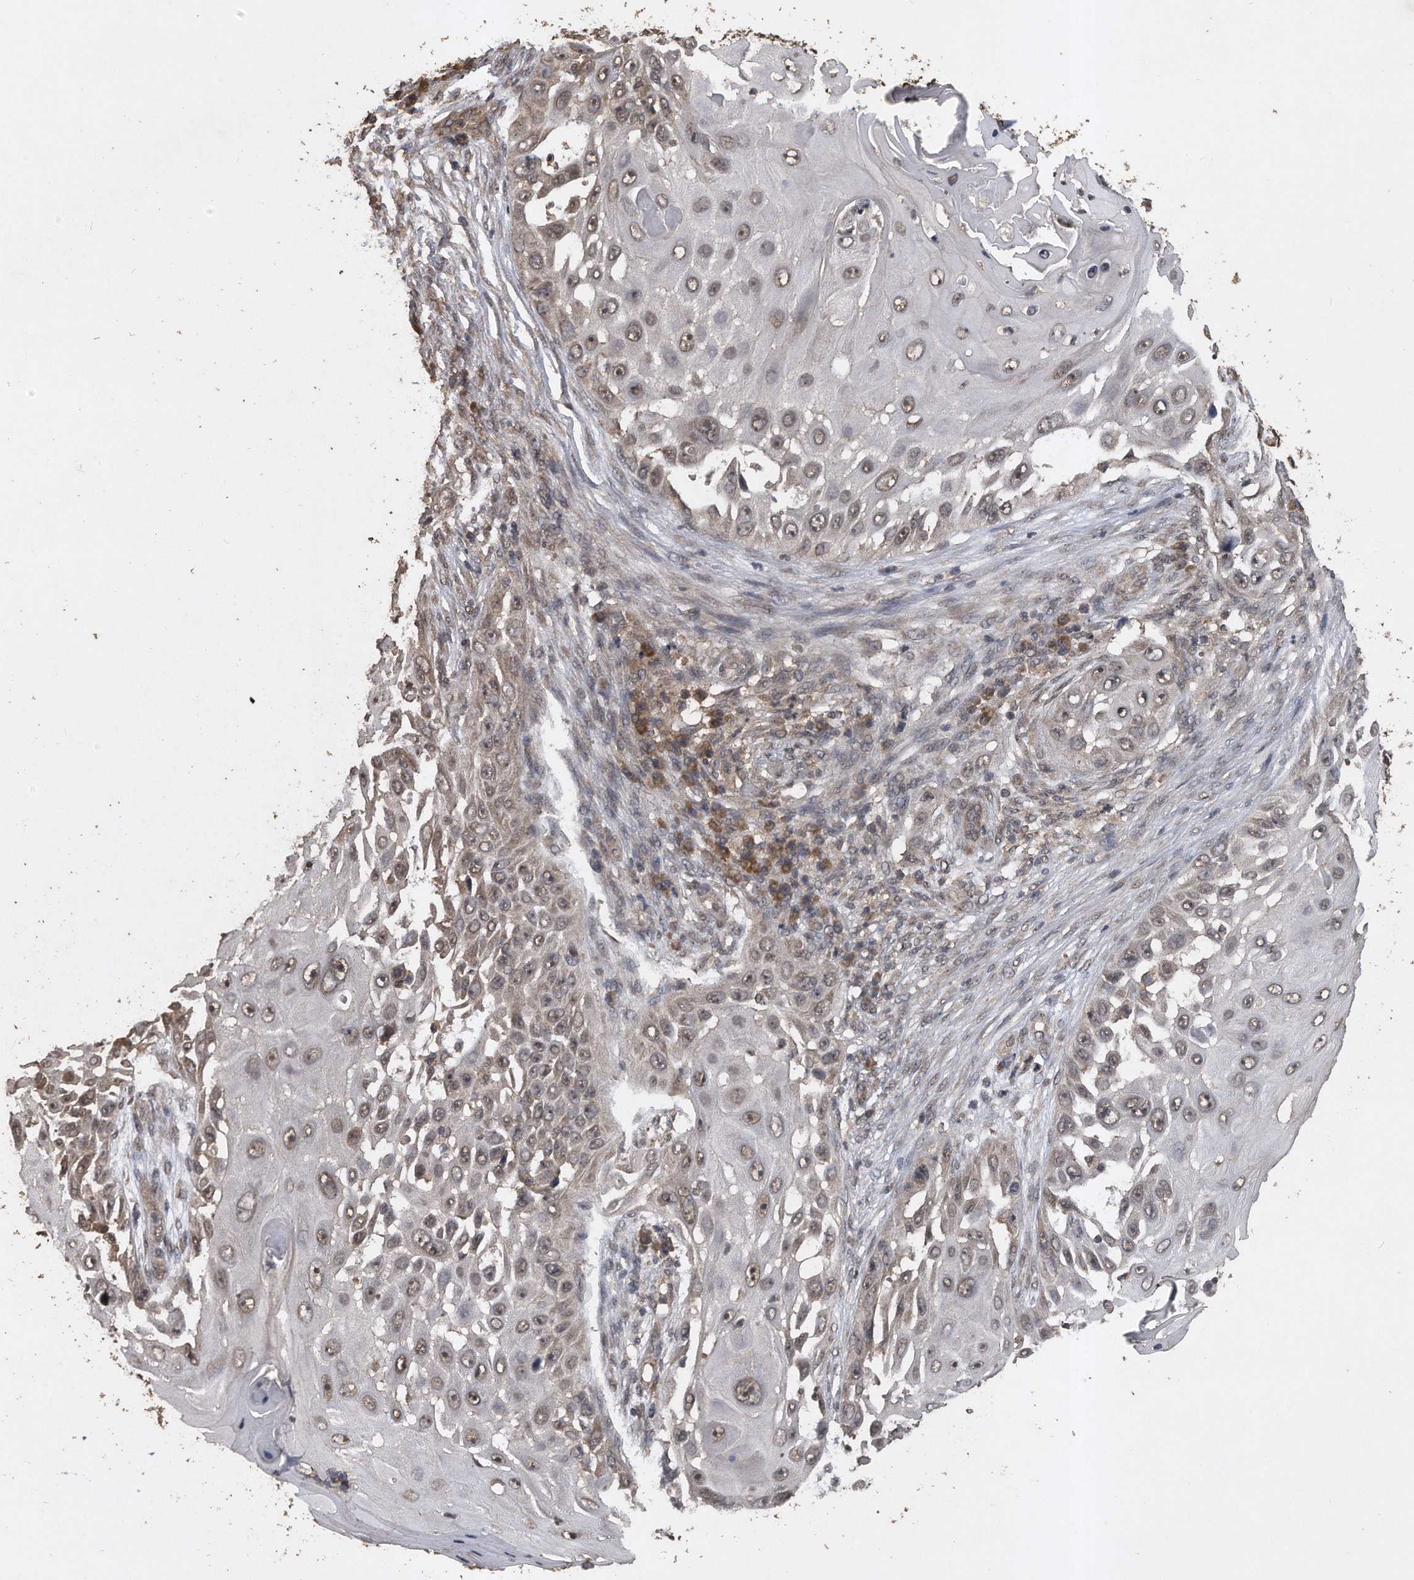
{"staining": {"intensity": "moderate", "quantity": ">75%", "location": "nuclear"}, "tissue": "skin cancer", "cell_type": "Tumor cells", "image_type": "cancer", "snomed": [{"axis": "morphology", "description": "Squamous cell carcinoma, NOS"}, {"axis": "topography", "description": "Skin"}], "caption": "Protein analysis of skin cancer (squamous cell carcinoma) tissue exhibits moderate nuclear staining in approximately >75% of tumor cells. (Brightfield microscopy of DAB IHC at high magnification).", "gene": "CRYZL1", "patient": {"sex": "female", "age": 44}}